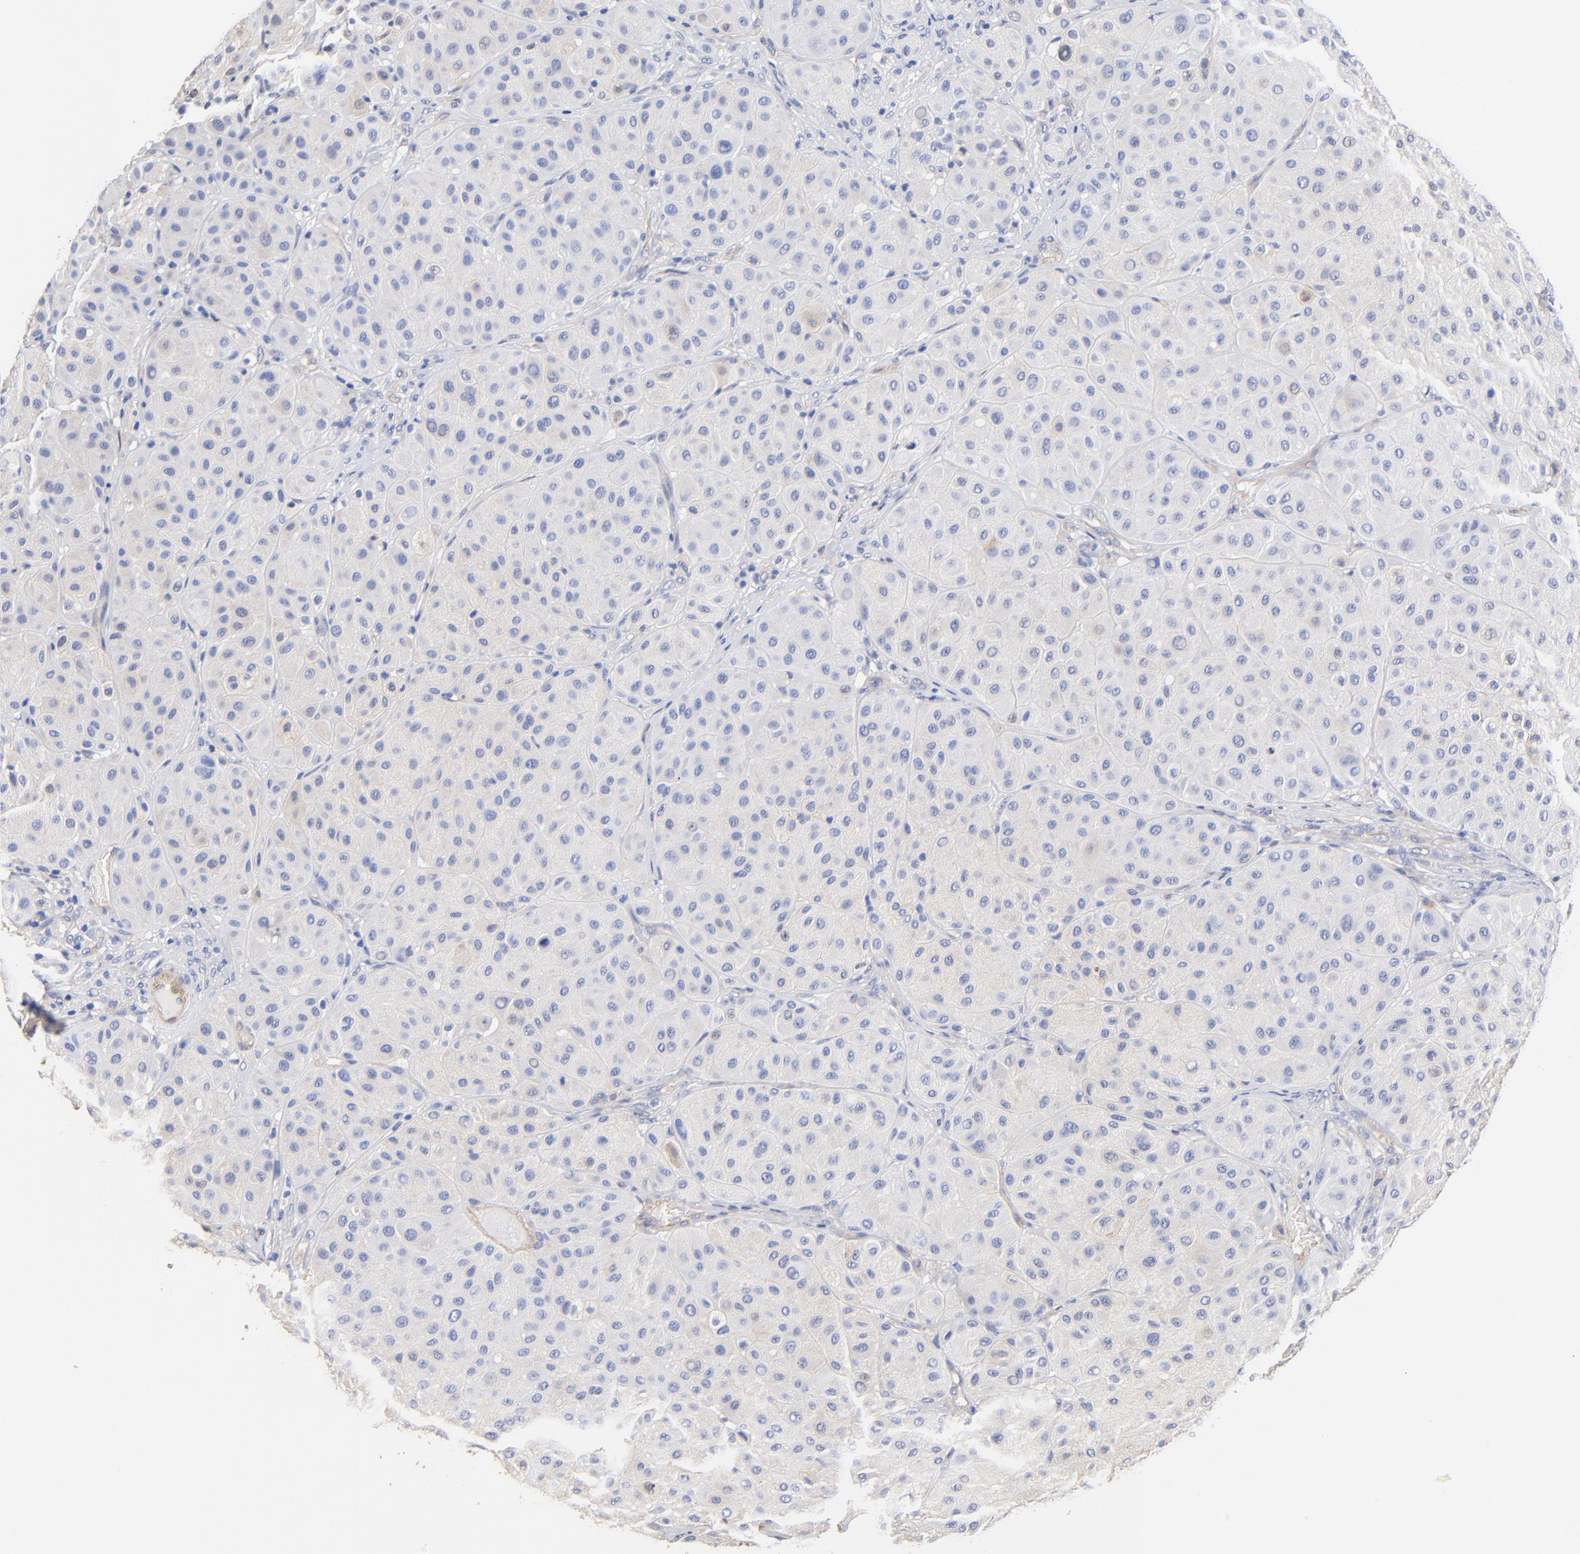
{"staining": {"intensity": "negative", "quantity": "none", "location": "none"}, "tissue": "melanoma", "cell_type": "Tumor cells", "image_type": "cancer", "snomed": [{"axis": "morphology", "description": "Normal tissue, NOS"}, {"axis": "morphology", "description": "Malignant melanoma, Metastatic site"}, {"axis": "topography", "description": "Skin"}], "caption": "IHC image of neoplastic tissue: malignant melanoma (metastatic site) stained with DAB shows no significant protein staining in tumor cells.", "gene": "TAGLN2", "patient": {"sex": "male", "age": 41}}